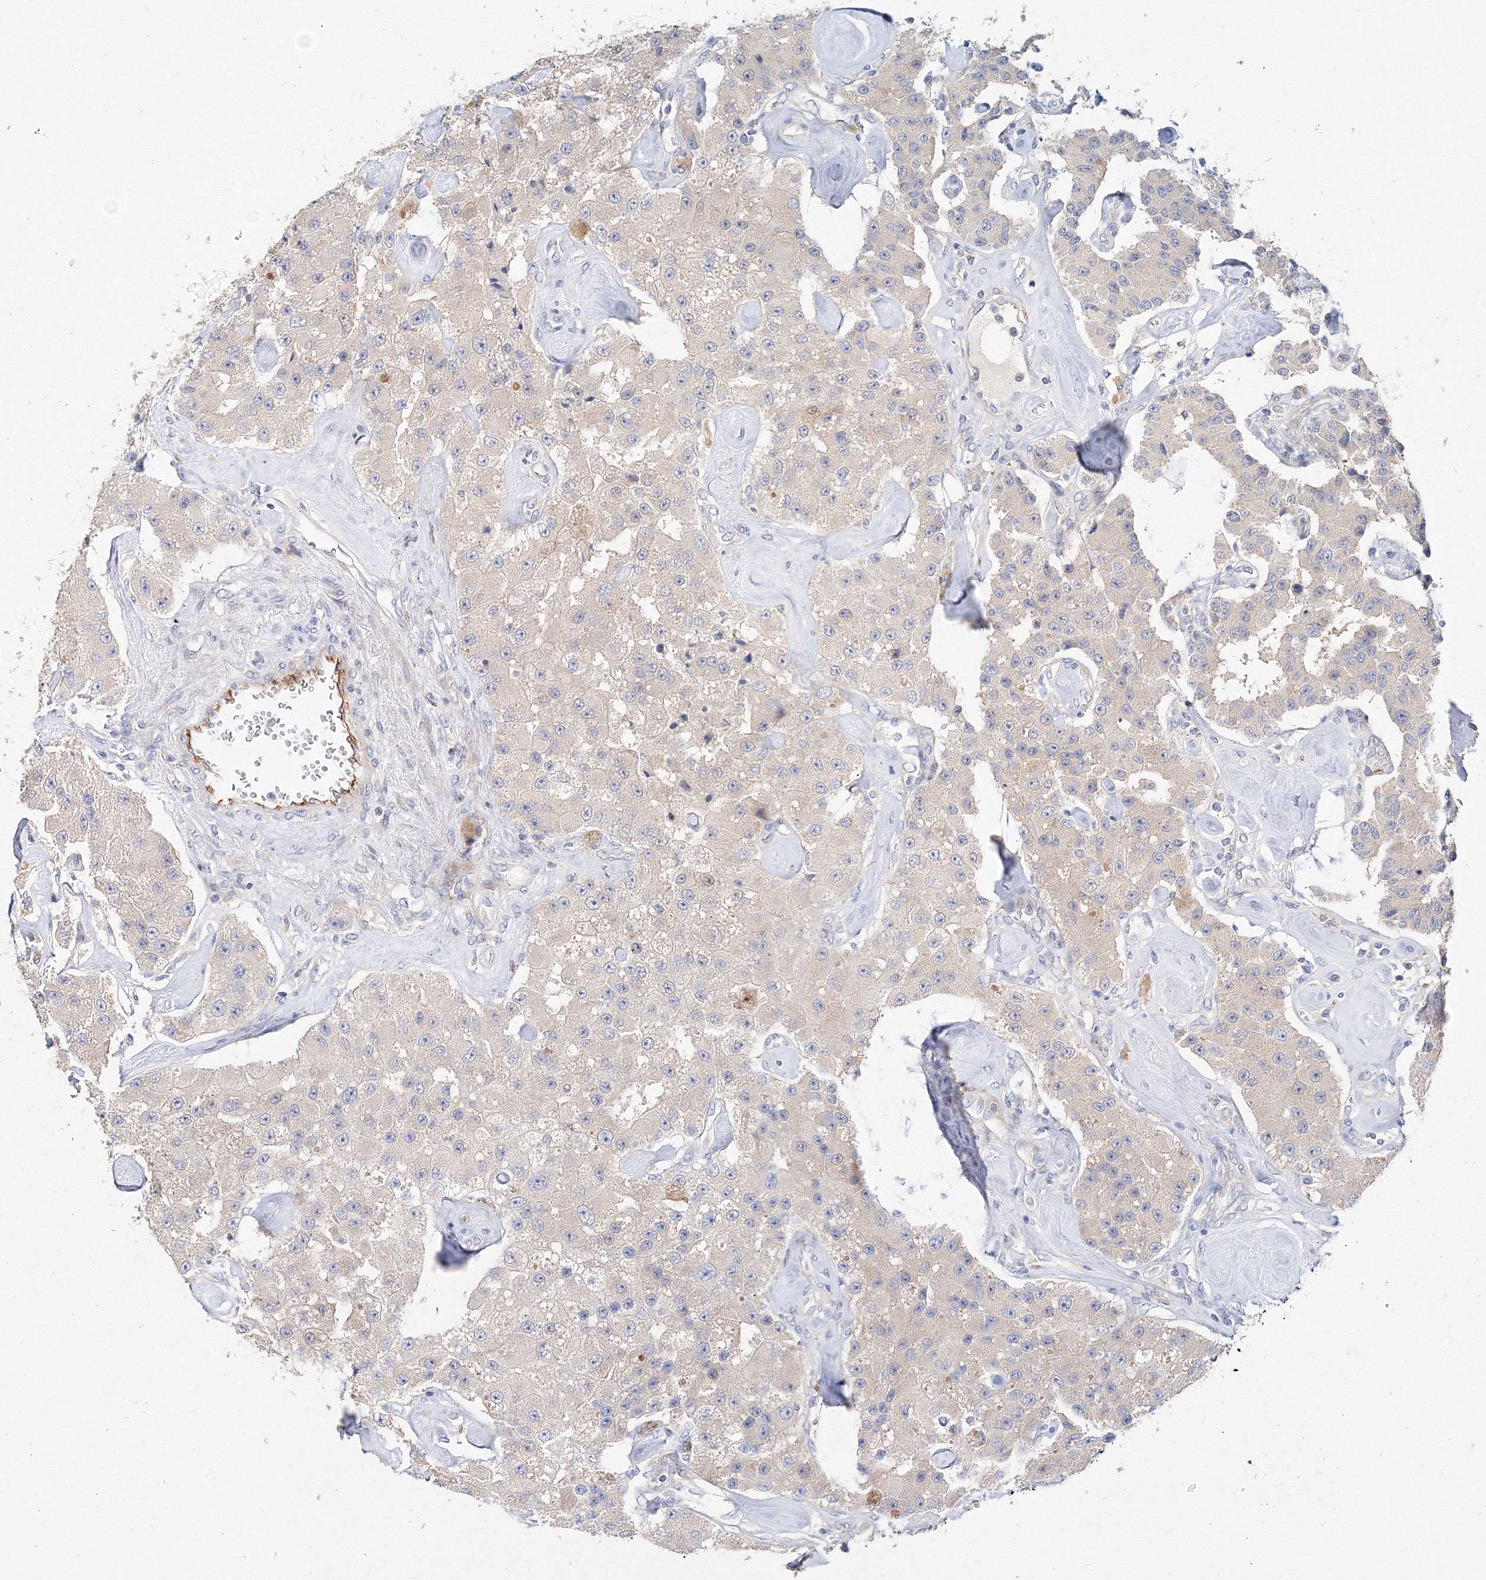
{"staining": {"intensity": "weak", "quantity": "25%-75%", "location": "cytoplasmic/membranous"}, "tissue": "carcinoid", "cell_type": "Tumor cells", "image_type": "cancer", "snomed": [{"axis": "morphology", "description": "Carcinoid, malignant, NOS"}, {"axis": "topography", "description": "Pancreas"}], "caption": "An image of human carcinoid stained for a protein displays weak cytoplasmic/membranous brown staining in tumor cells.", "gene": "DIS3L2", "patient": {"sex": "male", "age": 41}}